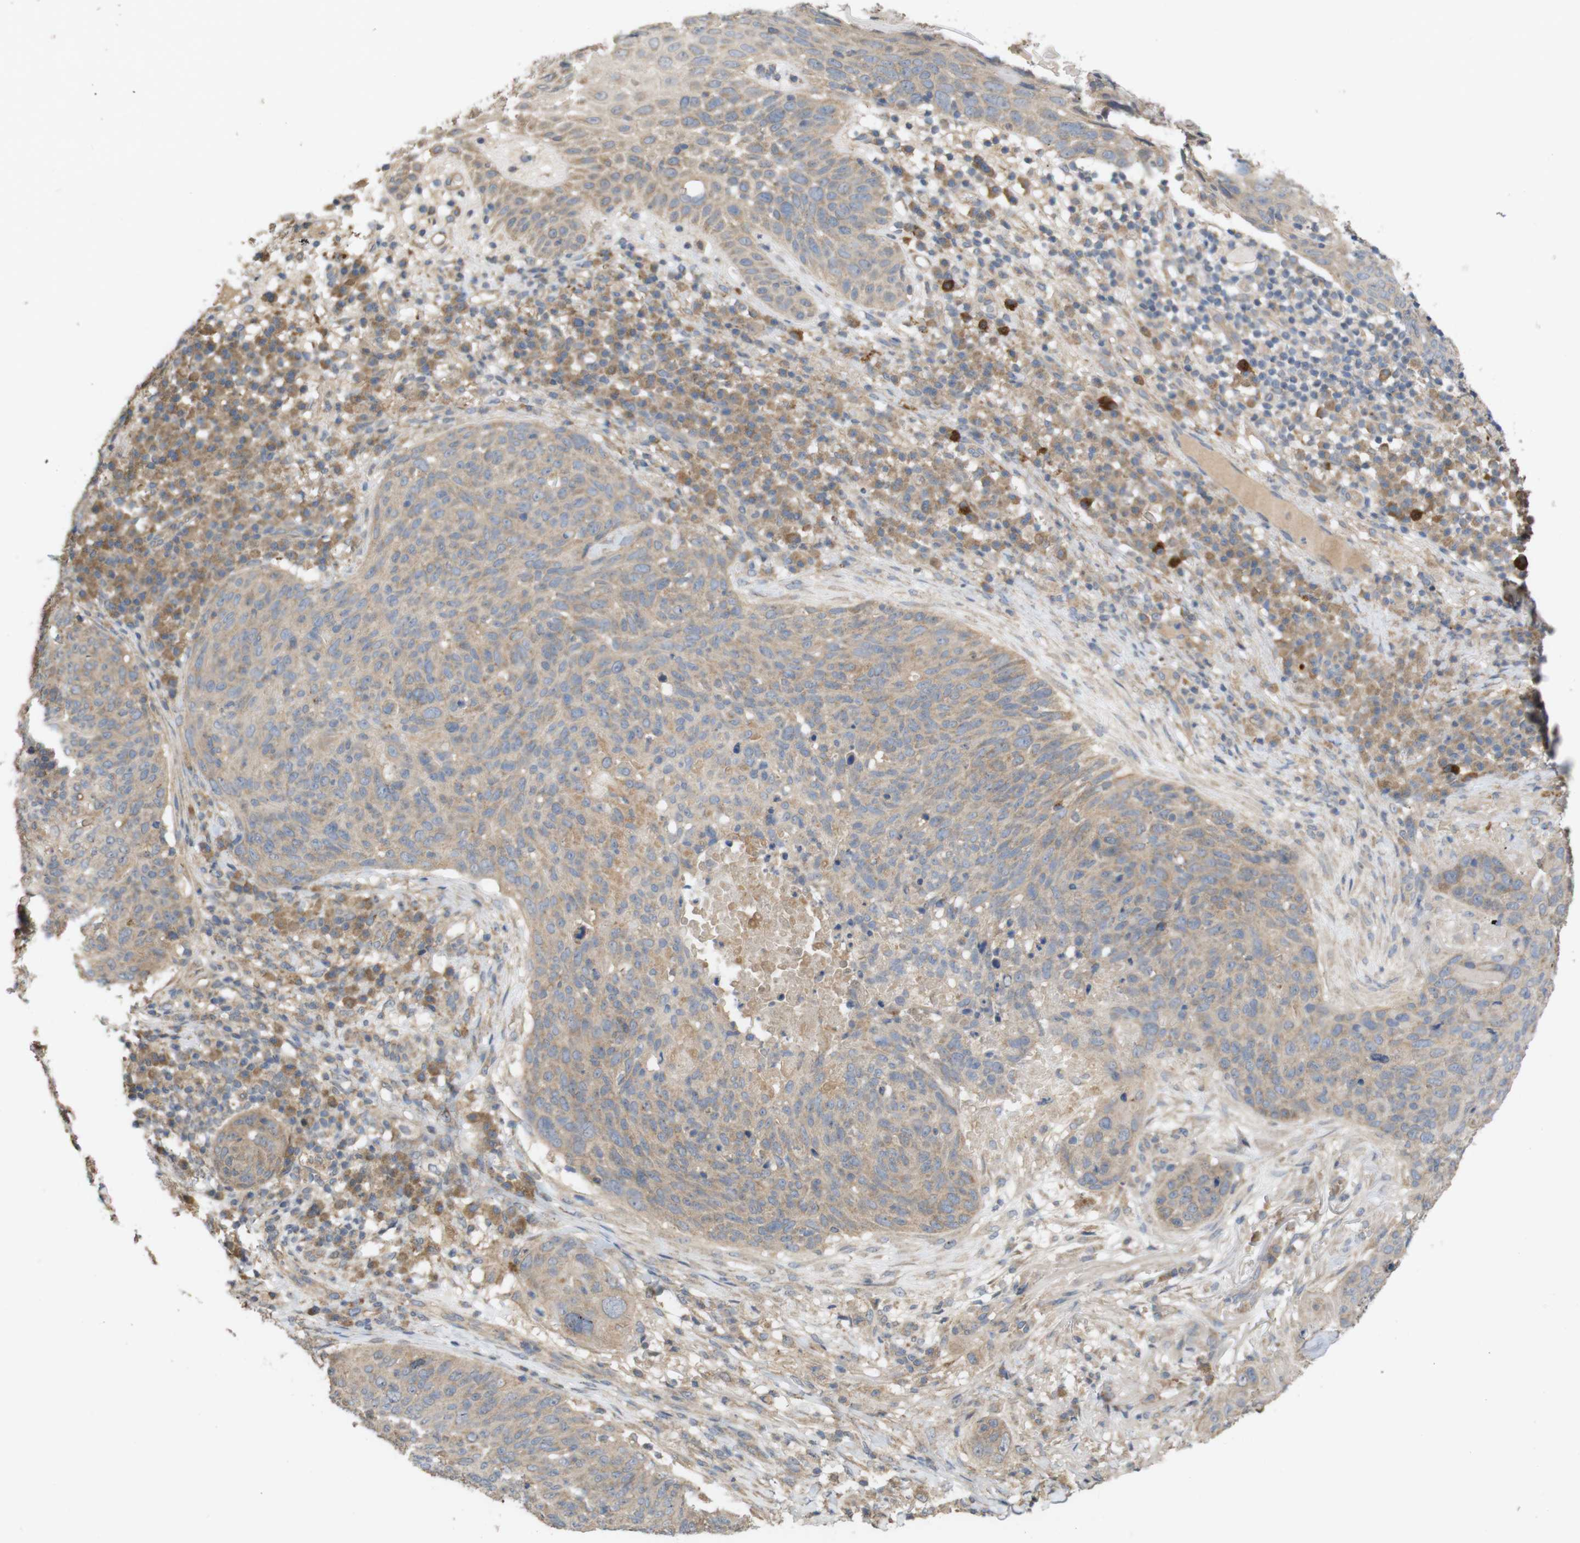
{"staining": {"intensity": "weak", "quantity": ">75%", "location": "cytoplasmic/membranous"}, "tissue": "skin cancer", "cell_type": "Tumor cells", "image_type": "cancer", "snomed": [{"axis": "morphology", "description": "Squamous cell carcinoma in situ, NOS"}, {"axis": "morphology", "description": "Squamous cell carcinoma, NOS"}, {"axis": "topography", "description": "Skin"}], "caption": "This photomicrograph displays skin squamous cell carcinoma stained with immunohistochemistry to label a protein in brown. The cytoplasmic/membranous of tumor cells show weak positivity for the protein. Nuclei are counter-stained blue.", "gene": "KCNS3", "patient": {"sex": "male", "age": 93}}